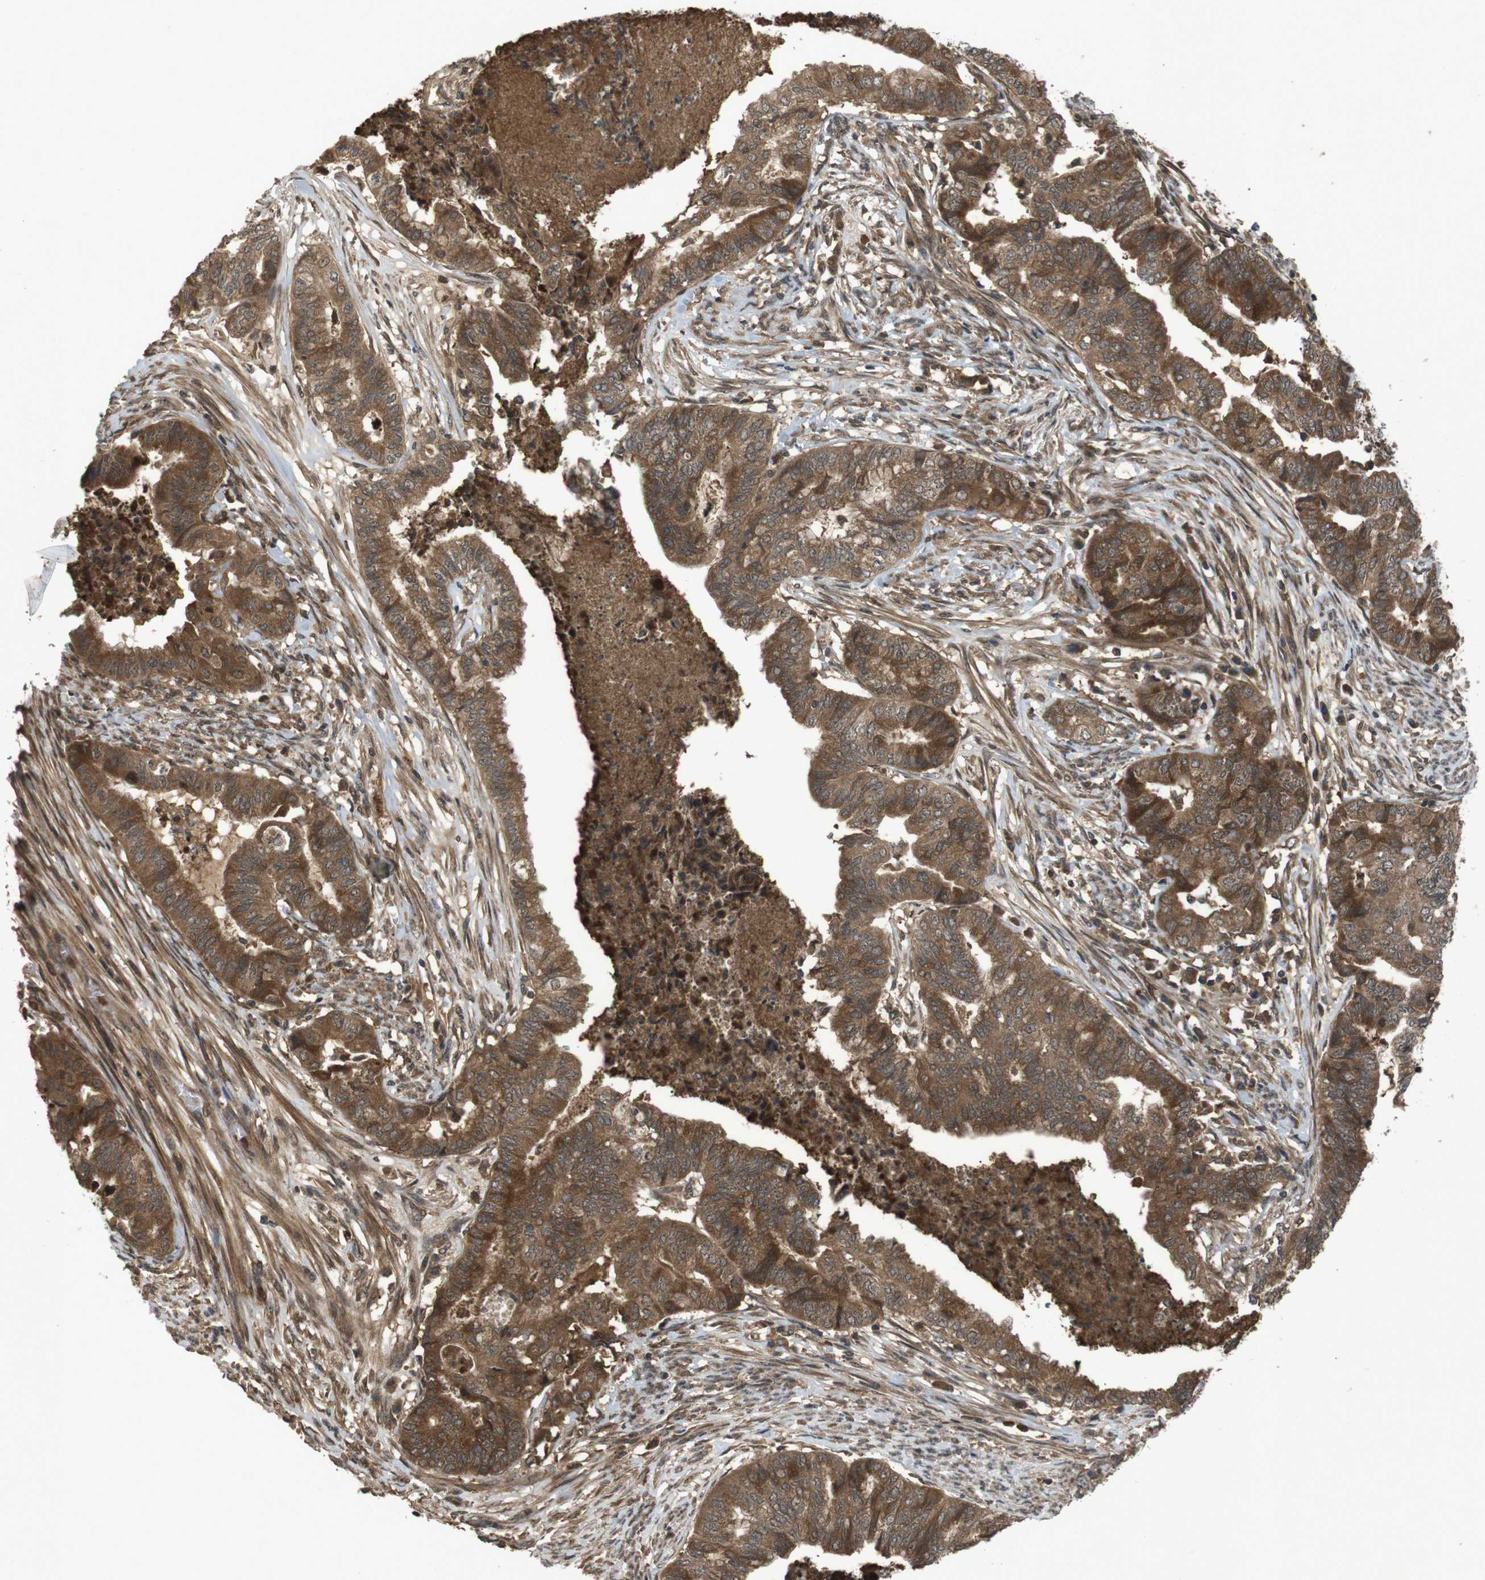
{"staining": {"intensity": "strong", "quantity": ">75%", "location": "cytoplasmic/membranous"}, "tissue": "endometrial cancer", "cell_type": "Tumor cells", "image_type": "cancer", "snomed": [{"axis": "morphology", "description": "Adenocarcinoma, NOS"}, {"axis": "topography", "description": "Endometrium"}], "caption": "DAB (3,3'-diaminobenzidine) immunohistochemical staining of endometrial adenocarcinoma reveals strong cytoplasmic/membranous protein expression in approximately >75% of tumor cells.", "gene": "NFKBIE", "patient": {"sex": "female", "age": 79}}